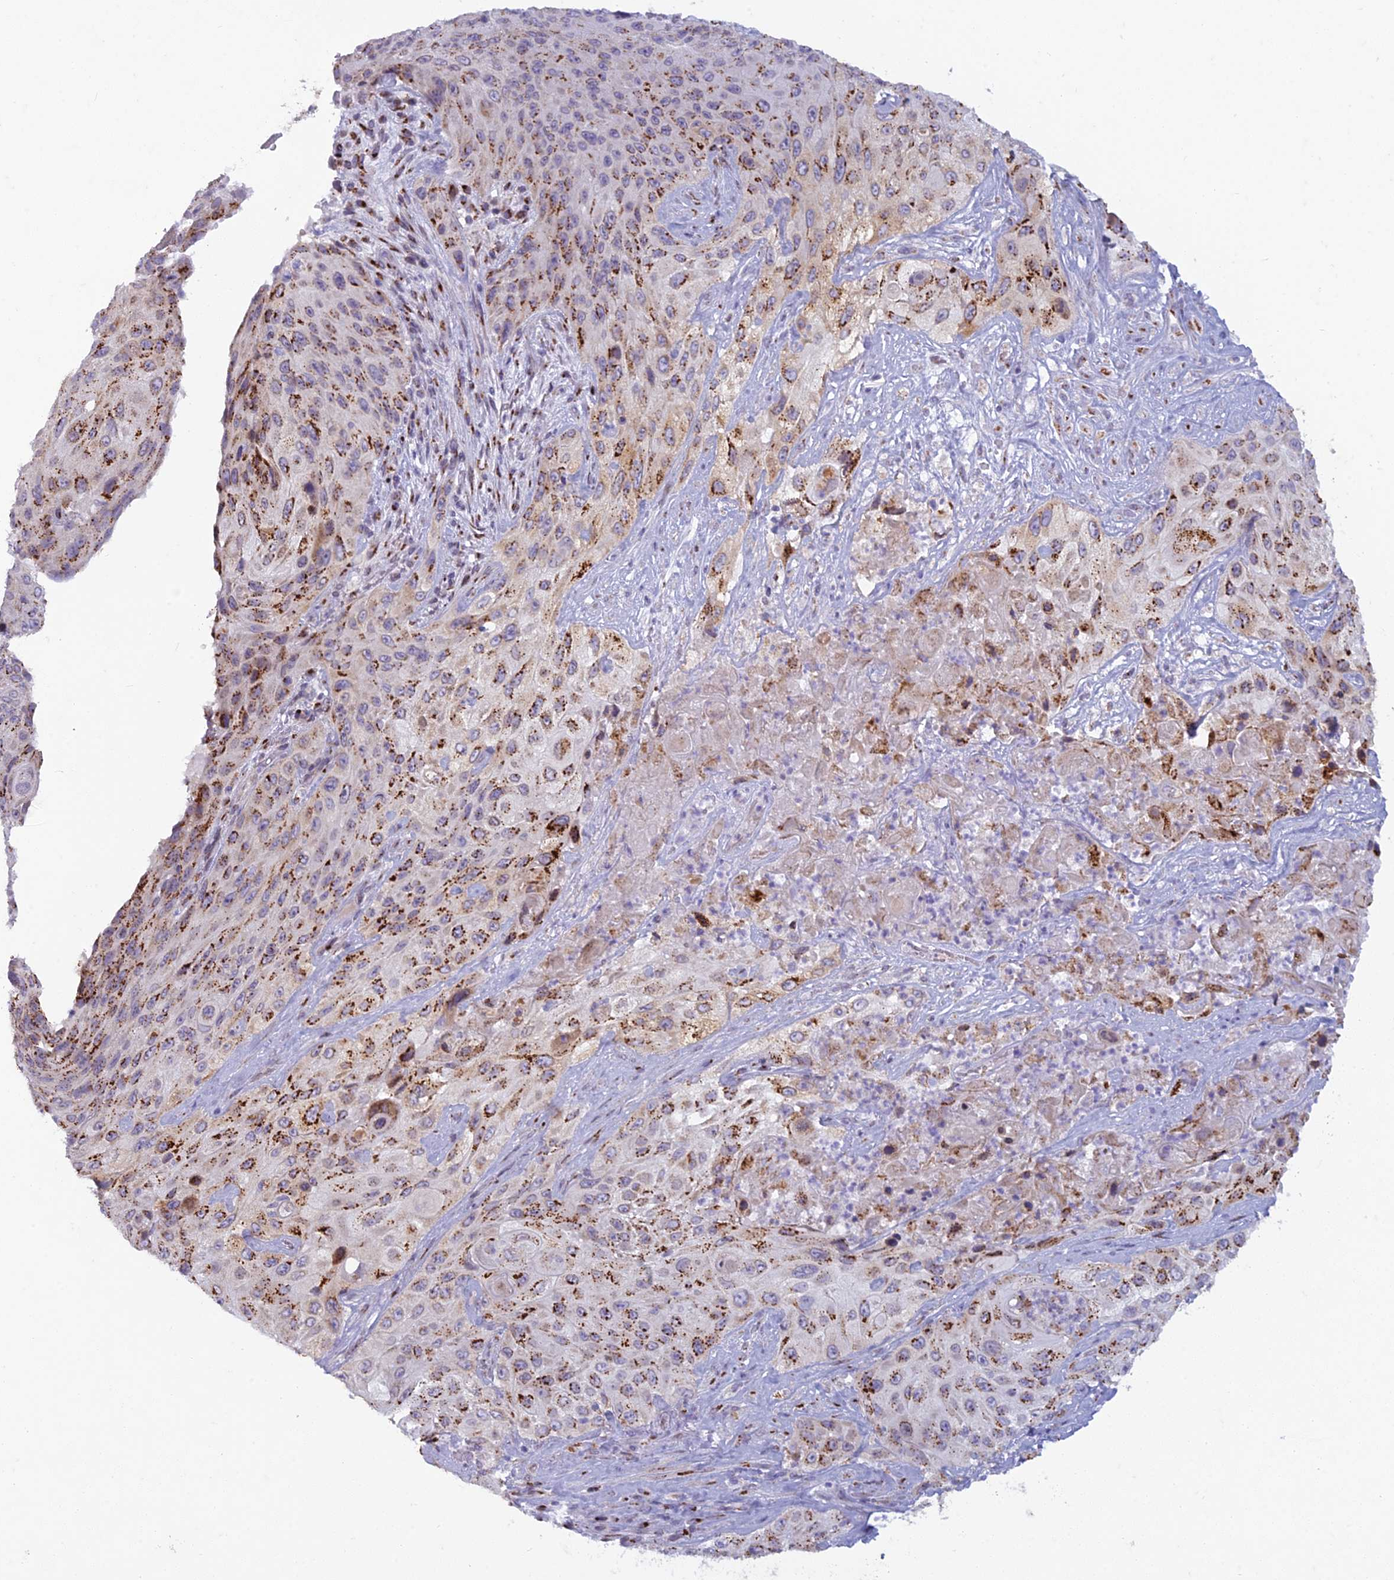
{"staining": {"intensity": "strong", "quantity": "25%-75%", "location": "cytoplasmic/membranous"}, "tissue": "cervical cancer", "cell_type": "Tumor cells", "image_type": "cancer", "snomed": [{"axis": "morphology", "description": "Squamous cell carcinoma, NOS"}, {"axis": "topography", "description": "Cervix"}], "caption": "The immunohistochemical stain highlights strong cytoplasmic/membranous expression in tumor cells of cervical cancer (squamous cell carcinoma) tissue.", "gene": "FAM3C", "patient": {"sex": "female", "age": 42}}